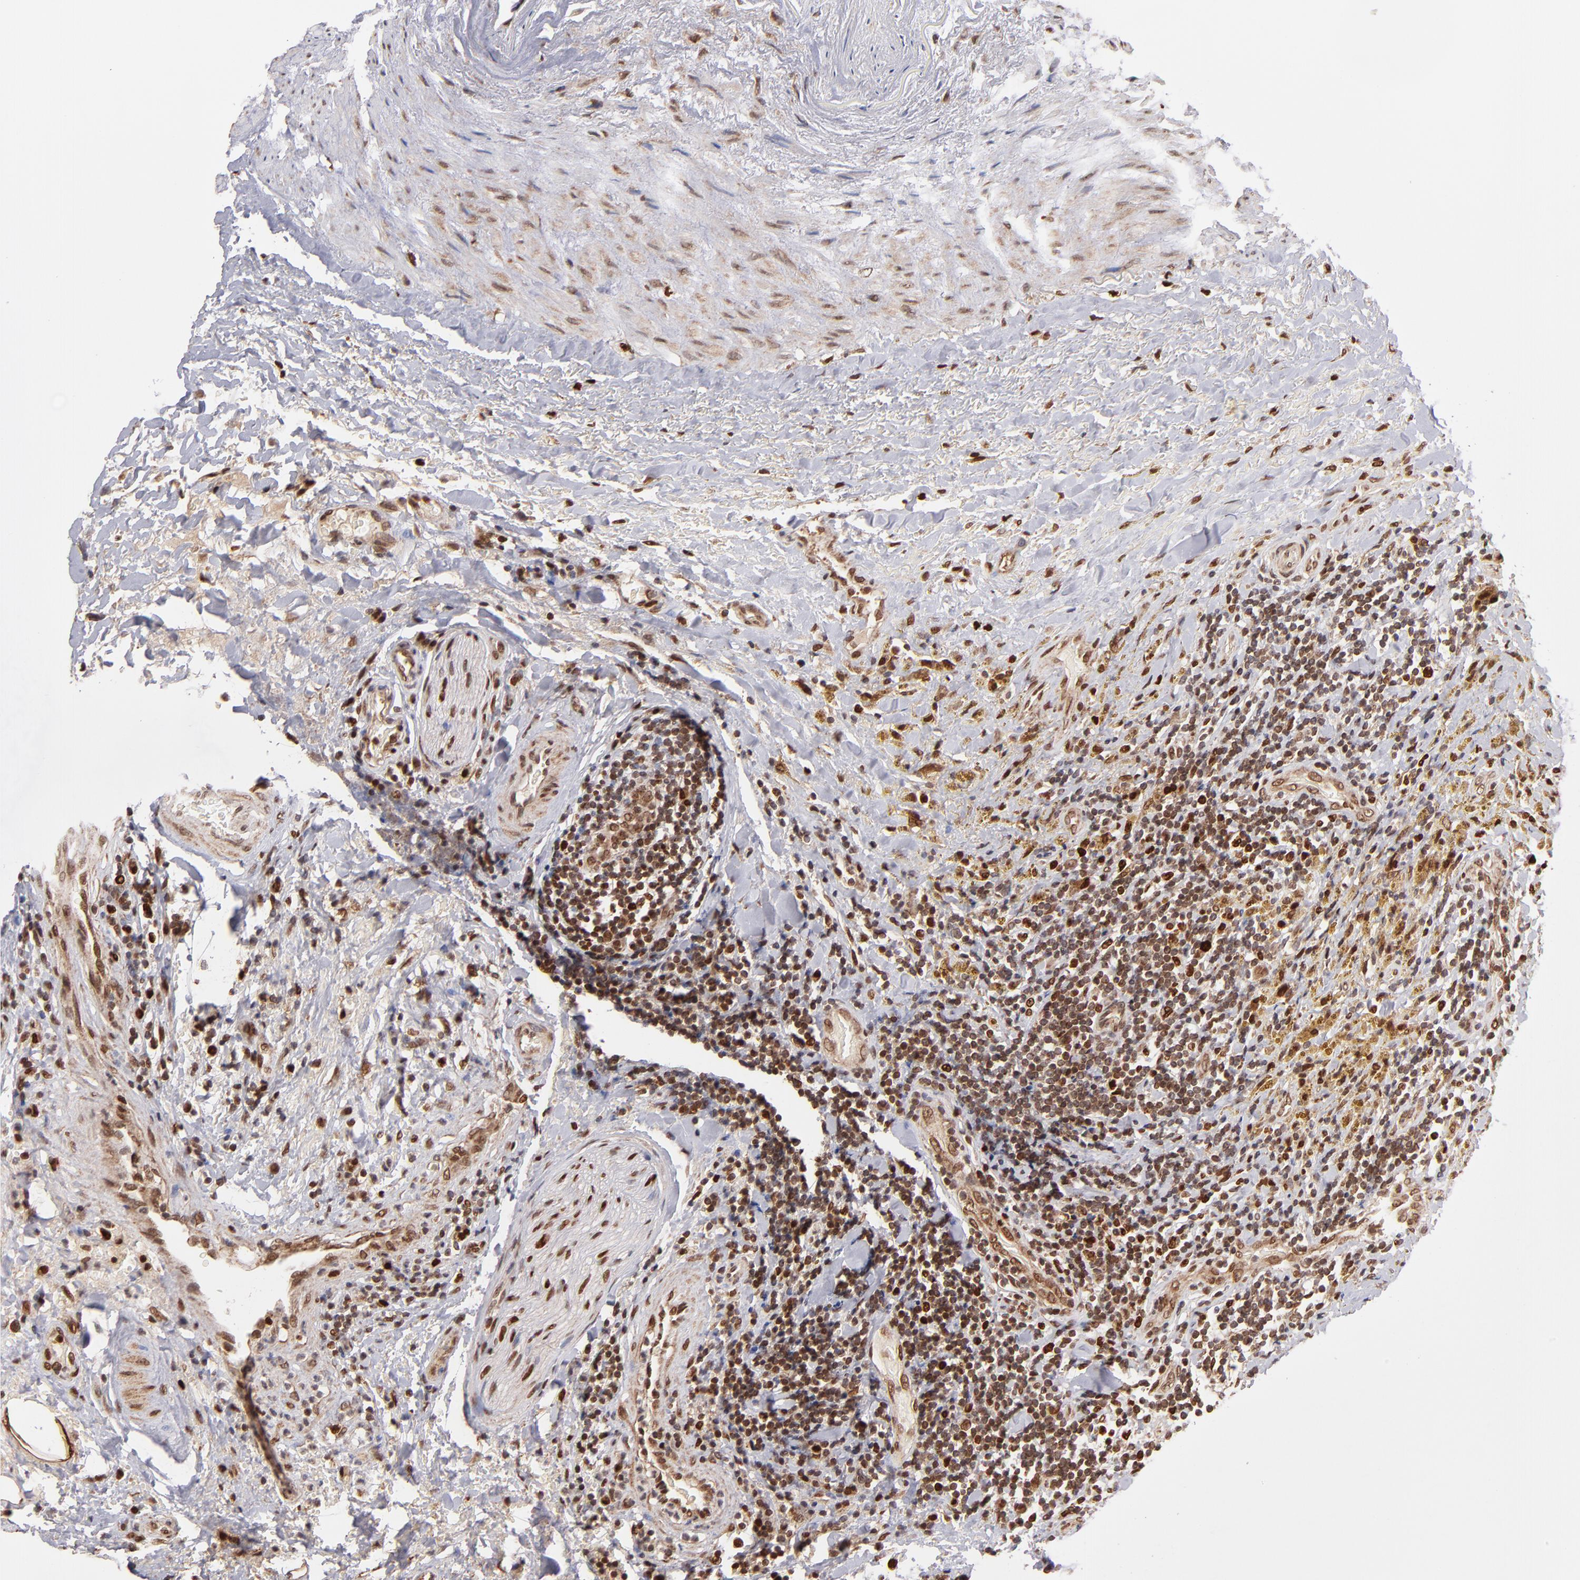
{"staining": {"intensity": "strong", "quantity": ">75%", "location": "cytoplasmic/membranous,nuclear"}, "tissue": "thyroid cancer", "cell_type": "Tumor cells", "image_type": "cancer", "snomed": [{"axis": "morphology", "description": "Papillary adenocarcinoma, NOS"}, {"axis": "topography", "description": "Thyroid gland"}], "caption": "A high amount of strong cytoplasmic/membranous and nuclear positivity is seen in about >75% of tumor cells in thyroid cancer (papillary adenocarcinoma) tissue. (brown staining indicates protein expression, while blue staining denotes nuclei).", "gene": "TOP1MT", "patient": {"sex": "male", "age": 87}}